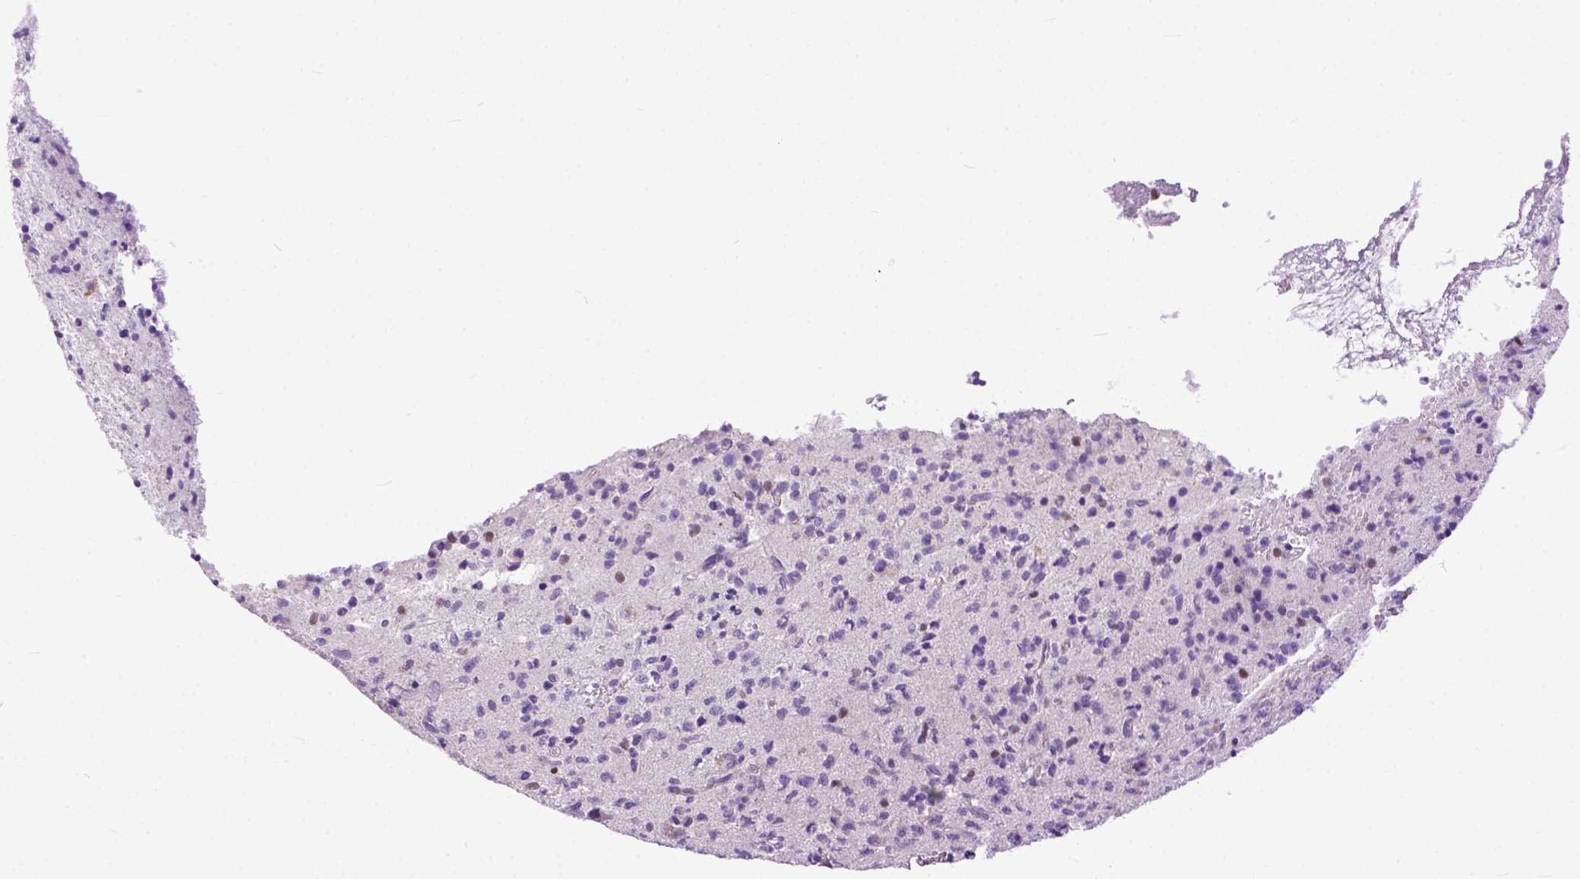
{"staining": {"intensity": "negative", "quantity": "none", "location": "none"}, "tissue": "glioma", "cell_type": "Tumor cells", "image_type": "cancer", "snomed": [{"axis": "morphology", "description": "Glioma, malignant, Low grade"}, {"axis": "topography", "description": "Brain"}], "caption": "An image of human glioma is negative for staining in tumor cells.", "gene": "CRB1", "patient": {"sex": "male", "age": 64}}